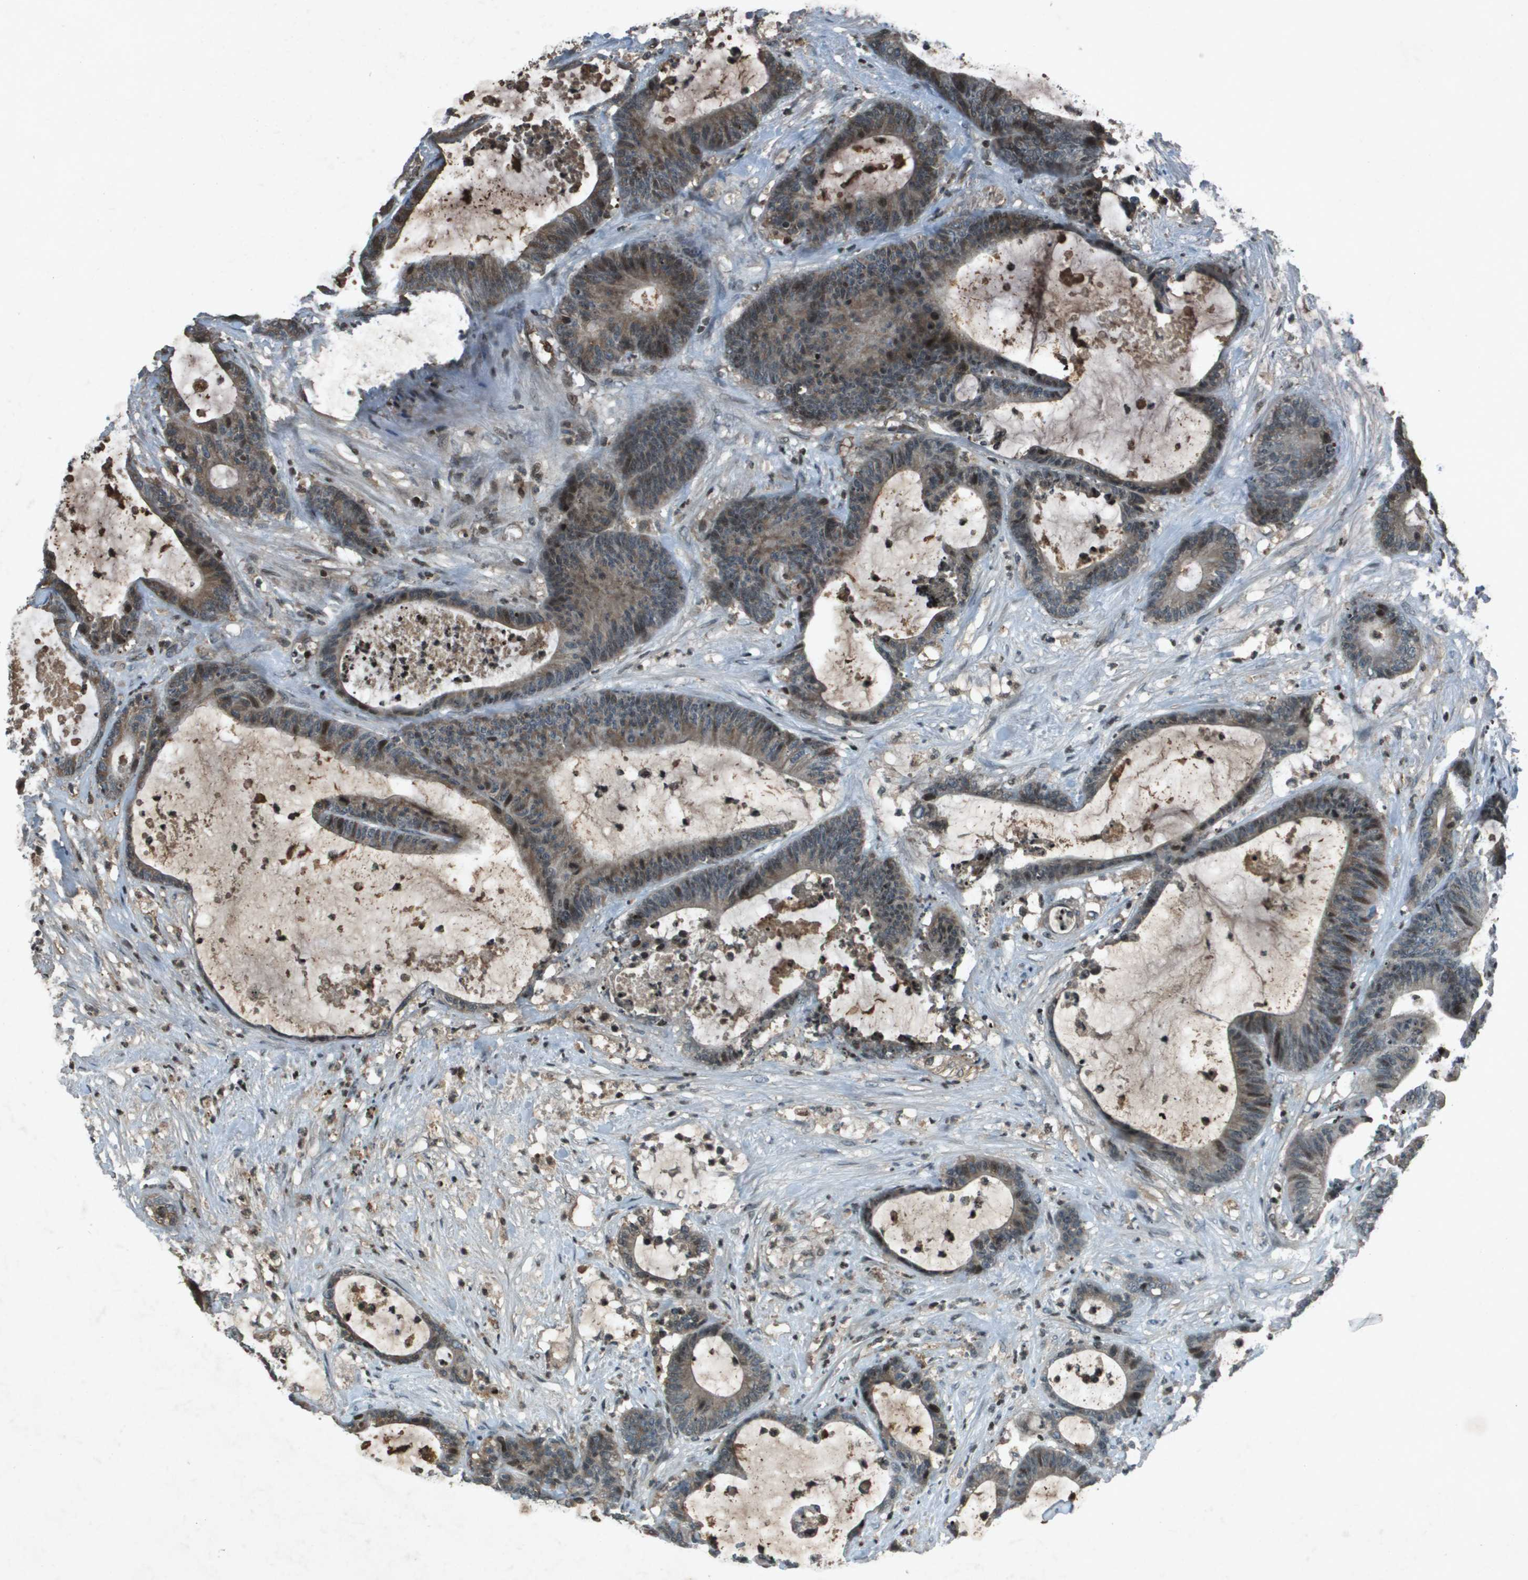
{"staining": {"intensity": "weak", "quantity": "<25%", "location": "cytoplasmic/membranous,nuclear"}, "tissue": "colorectal cancer", "cell_type": "Tumor cells", "image_type": "cancer", "snomed": [{"axis": "morphology", "description": "Adenocarcinoma, NOS"}, {"axis": "topography", "description": "Colon"}], "caption": "Colorectal cancer (adenocarcinoma) was stained to show a protein in brown. There is no significant expression in tumor cells. The staining was performed using DAB to visualize the protein expression in brown, while the nuclei were stained in blue with hematoxylin (Magnification: 20x).", "gene": "CXCL12", "patient": {"sex": "female", "age": 84}}